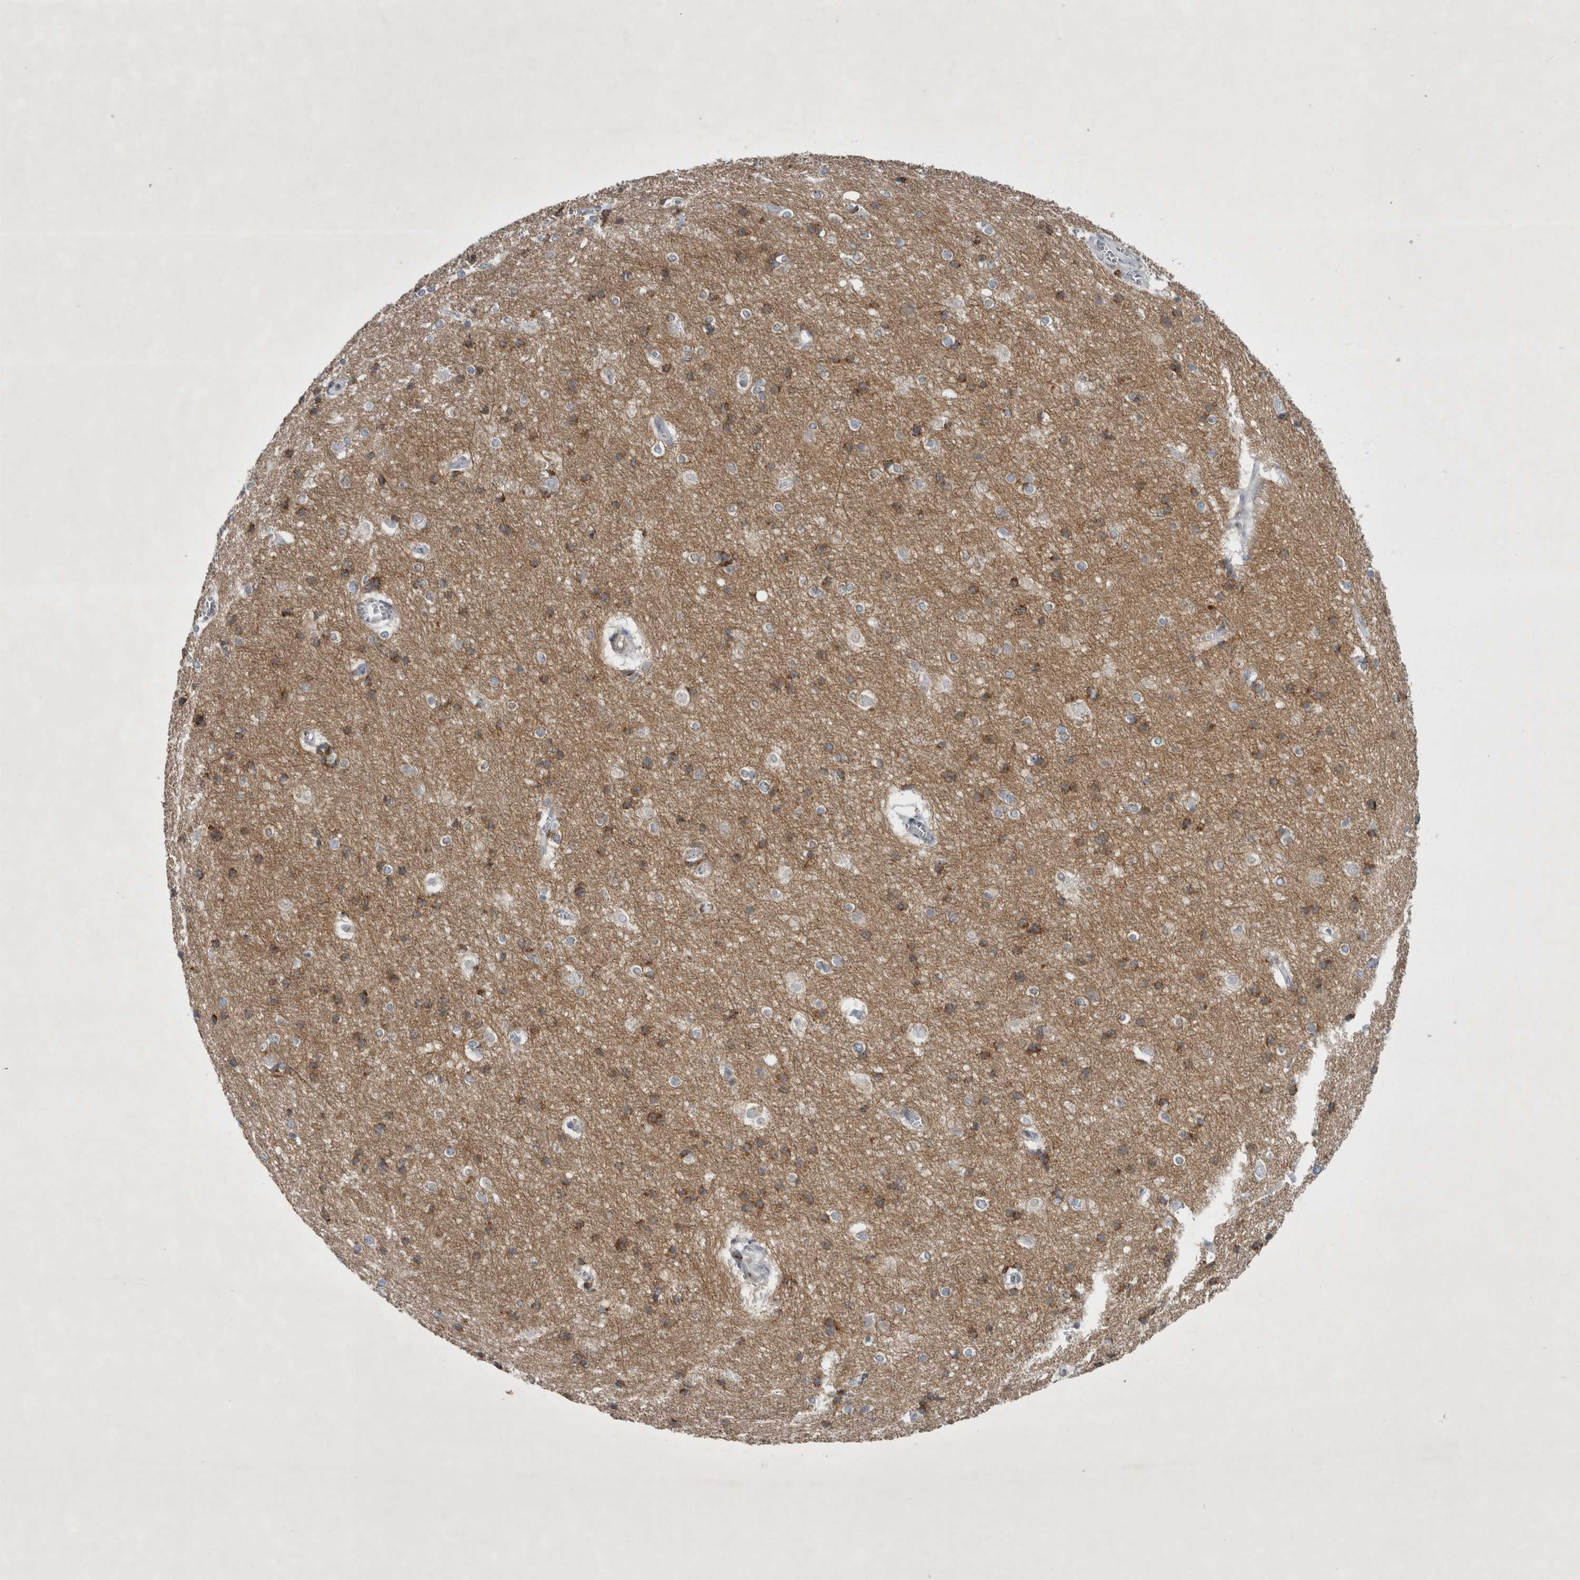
{"staining": {"intensity": "negative", "quantity": "none", "location": "none"}, "tissue": "cerebral cortex", "cell_type": "Endothelial cells", "image_type": "normal", "snomed": [{"axis": "morphology", "description": "Normal tissue, NOS"}, {"axis": "topography", "description": "Cerebral cortex"}], "caption": "DAB (3,3'-diaminobenzidine) immunohistochemical staining of normal human cerebral cortex demonstrates no significant positivity in endothelial cells.", "gene": "FXYD7", "patient": {"sex": "male", "age": 54}}